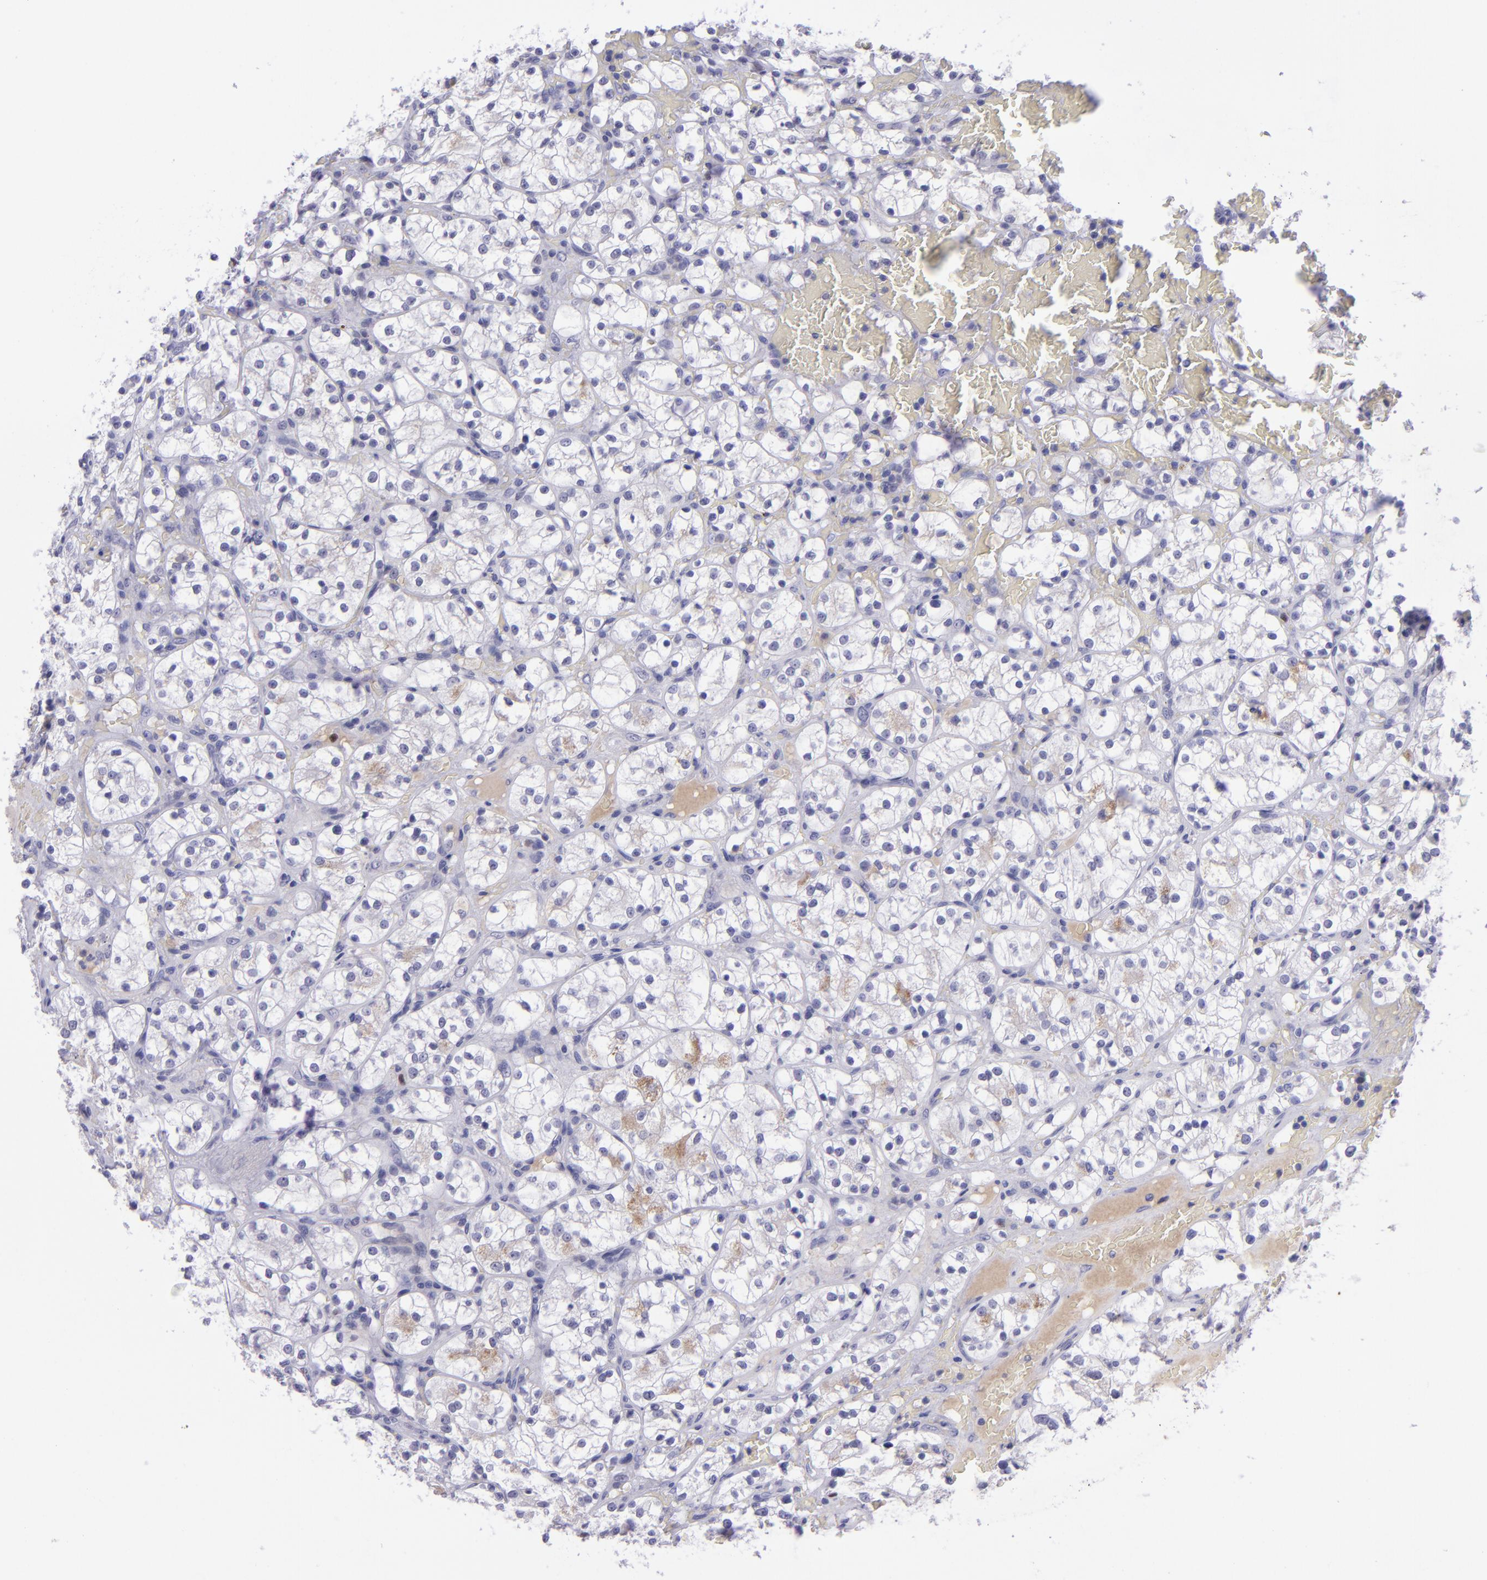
{"staining": {"intensity": "negative", "quantity": "none", "location": "none"}, "tissue": "renal cancer", "cell_type": "Tumor cells", "image_type": "cancer", "snomed": [{"axis": "morphology", "description": "Adenocarcinoma, NOS"}, {"axis": "topography", "description": "Kidney"}], "caption": "Tumor cells are negative for brown protein staining in adenocarcinoma (renal). (DAB (3,3'-diaminobenzidine) immunohistochemistry visualized using brightfield microscopy, high magnification).", "gene": "POU2F2", "patient": {"sex": "female", "age": 60}}